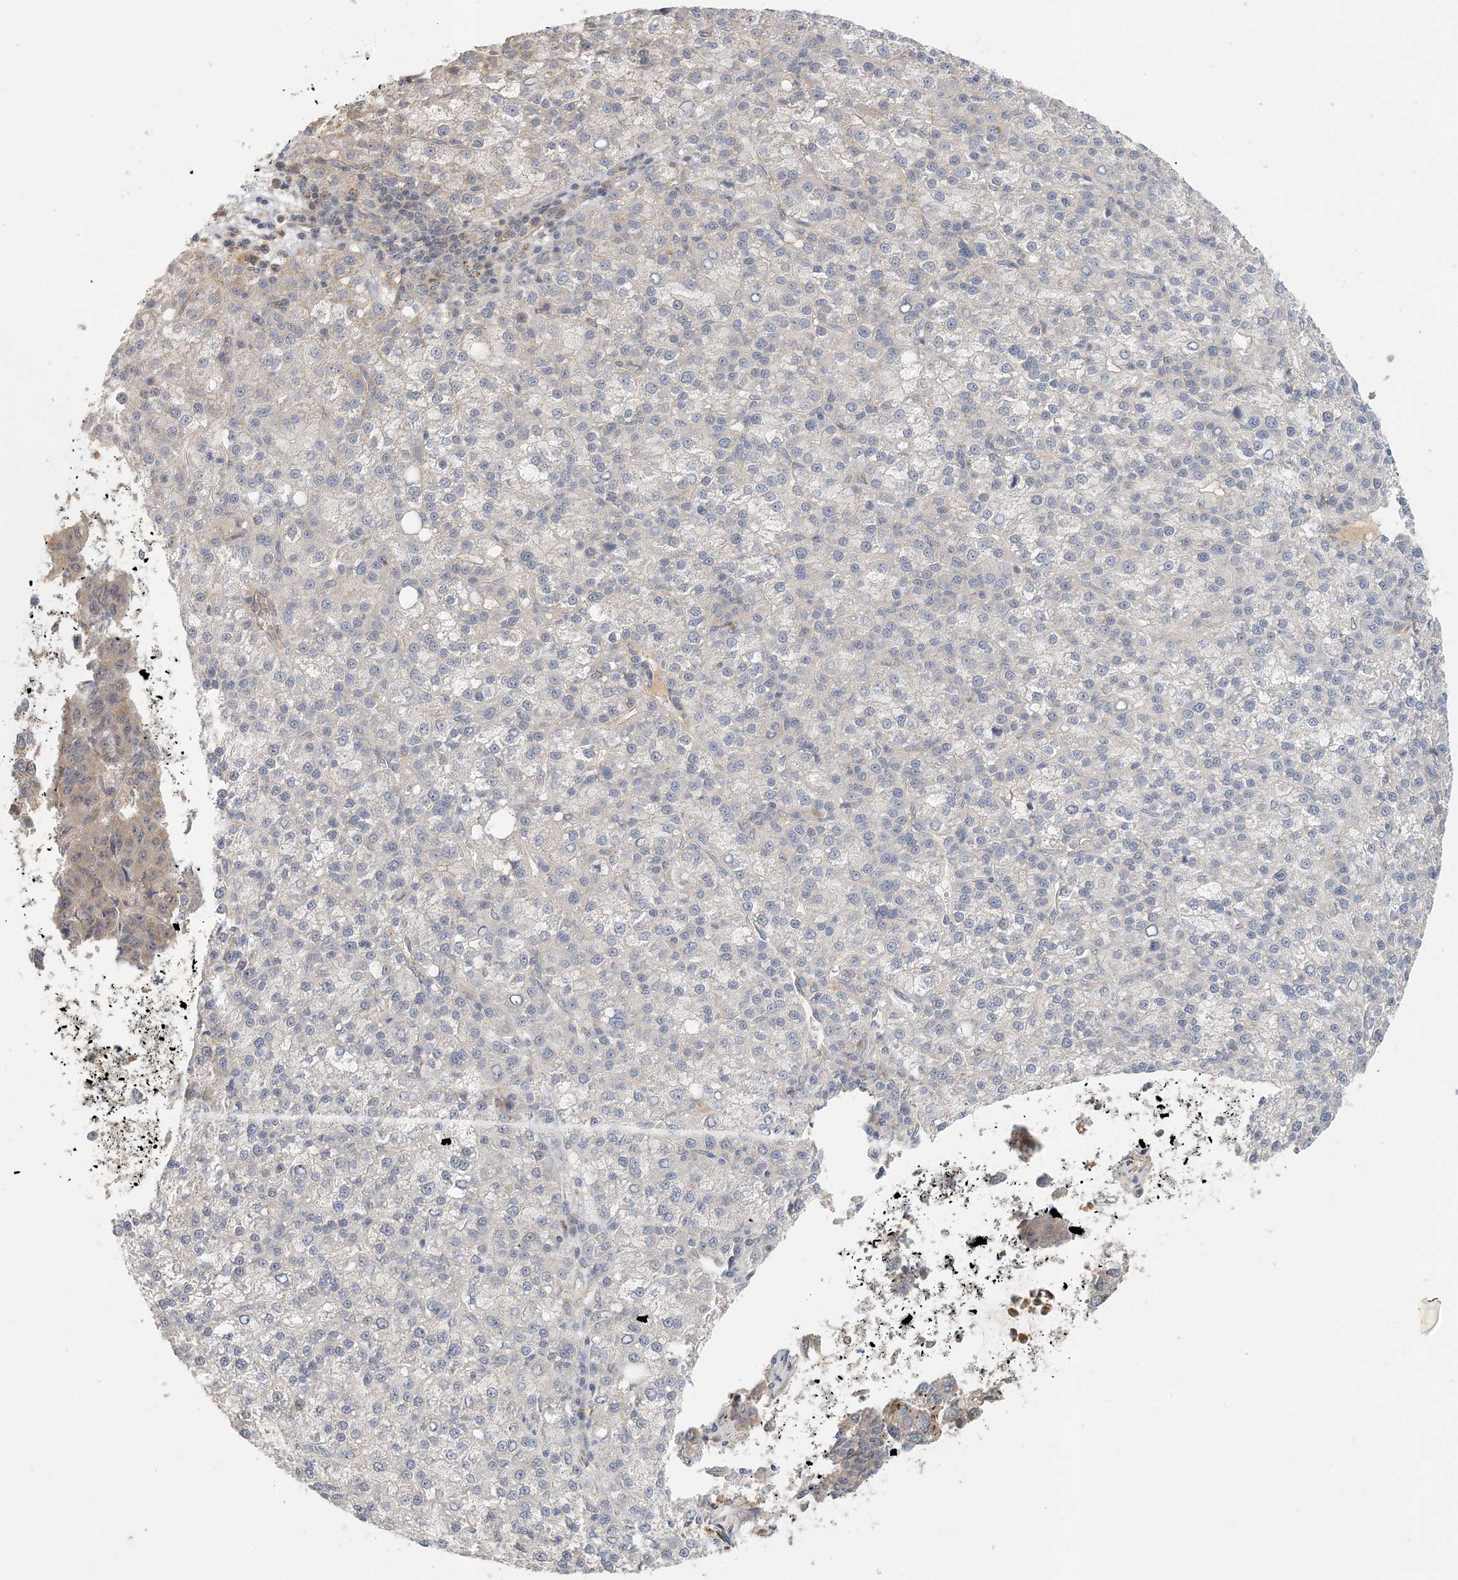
{"staining": {"intensity": "negative", "quantity": "none", "location": "none"}, "tissue": "liver cancer", "cell_type": "Tumor cells", "image_type": "cancer", "snomed": [{"axis": "morphology", "description": "Carcinoma, Hepatocellular, NOS"}, {"axis": "topography", "description": "Liver"}], "caption": "Human liver cancer (hepatocellular carcinoma) stained for a protein using IHC displays no positivity in tumor cells.", "gene": "ZBTB3", "patient": {"sex": "female", "age": 58}}